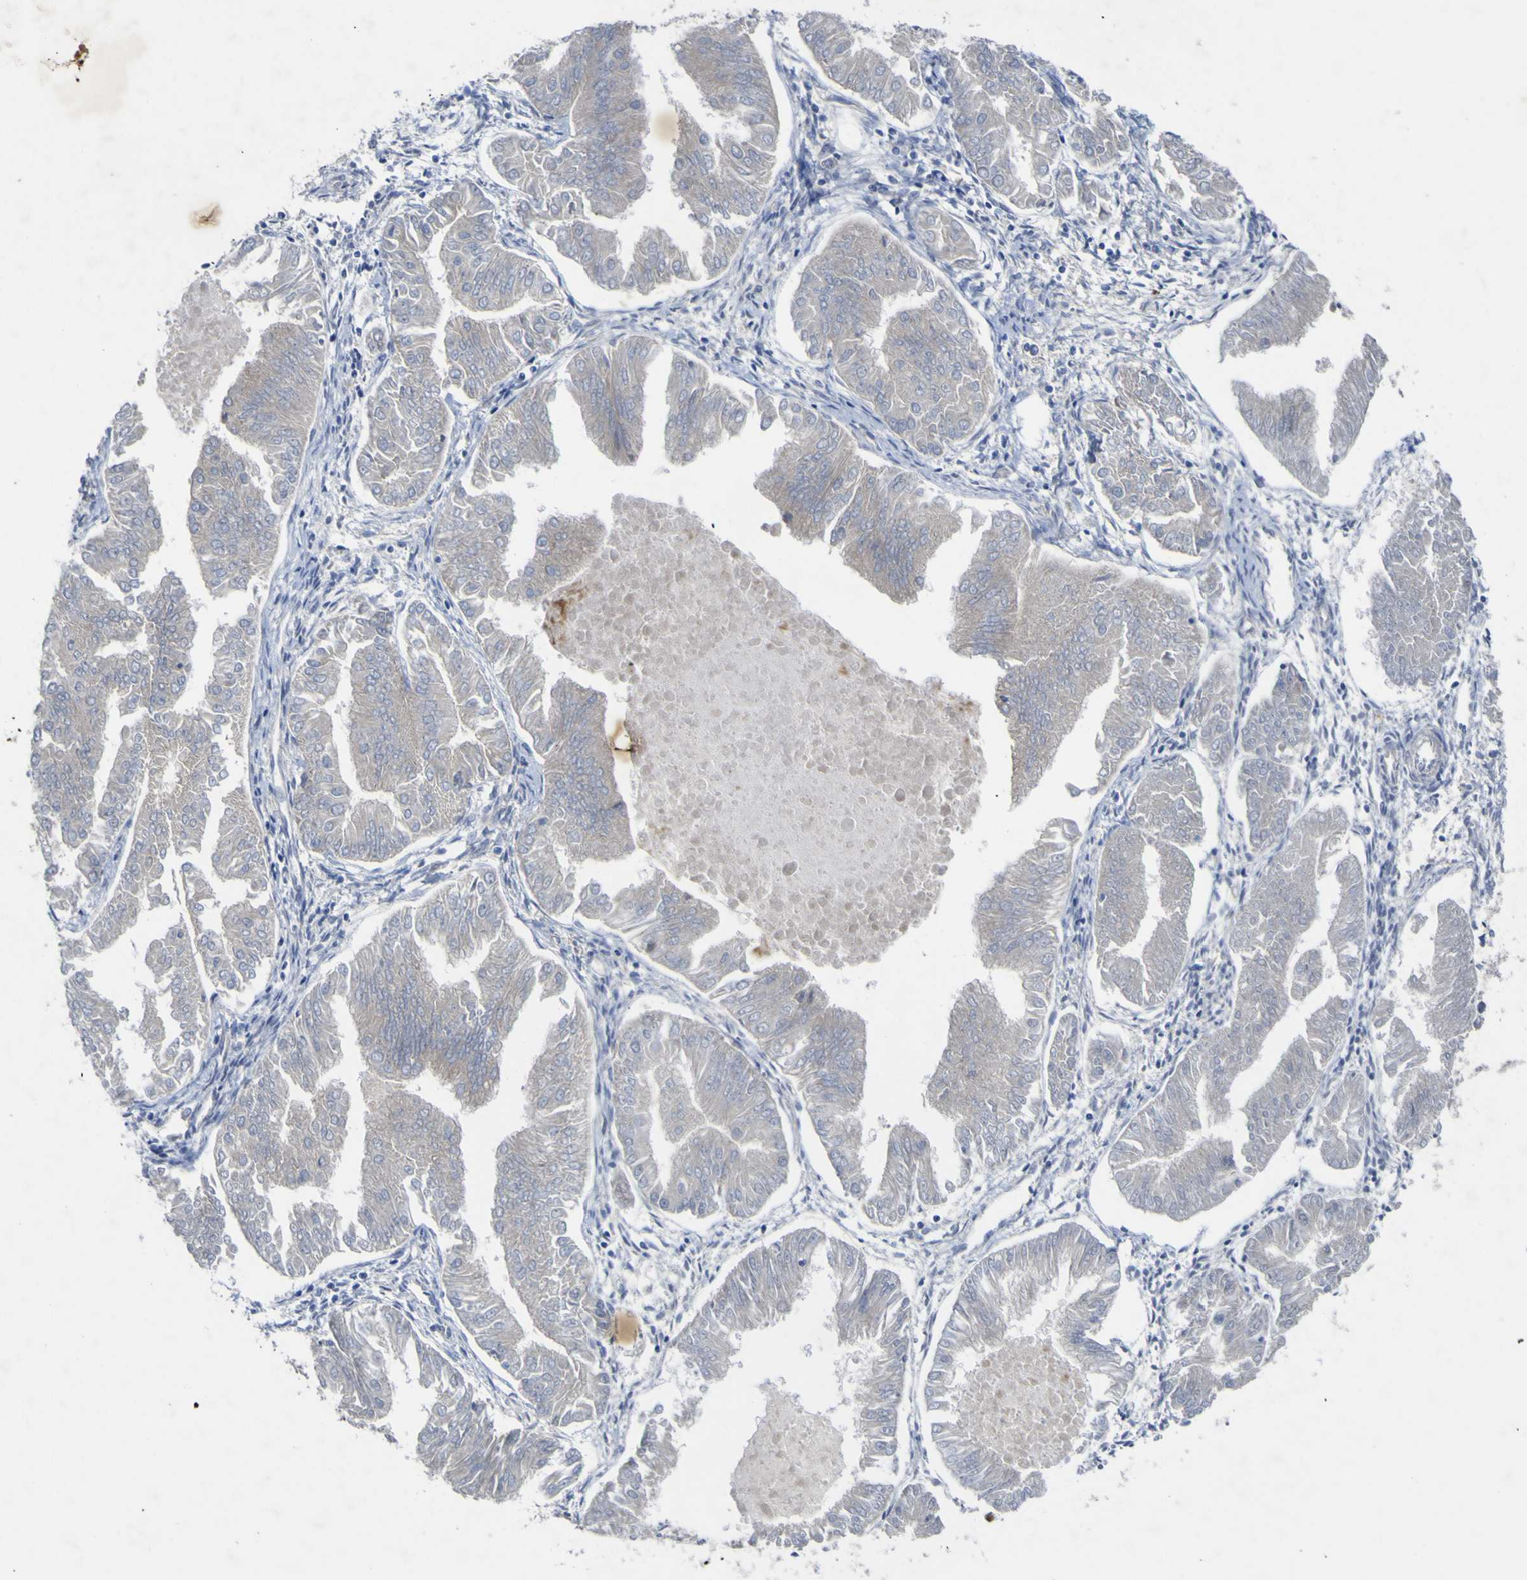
{"staining": {"intensity": "weak", "quantity": ">75%", "location": "cytoplasmic/membranous"}, "tissue": "endometrial cancer", "cell_type": "Tumor cells", "image_type": "cancer", "snomed": [{"axis": "morphology", "description": "Adenocarcinoma, NOS"}, {"axis": "topography", "description": "Endometrium"}], "caption": "The immunohistochemical stain highlights weak cytoplasmic/membranous expression in tumor cells of endometrial cancer (adenocarcinoma) tissue.", "gene": "NAV1", "patient": {"sex": "female", "age": 53}}